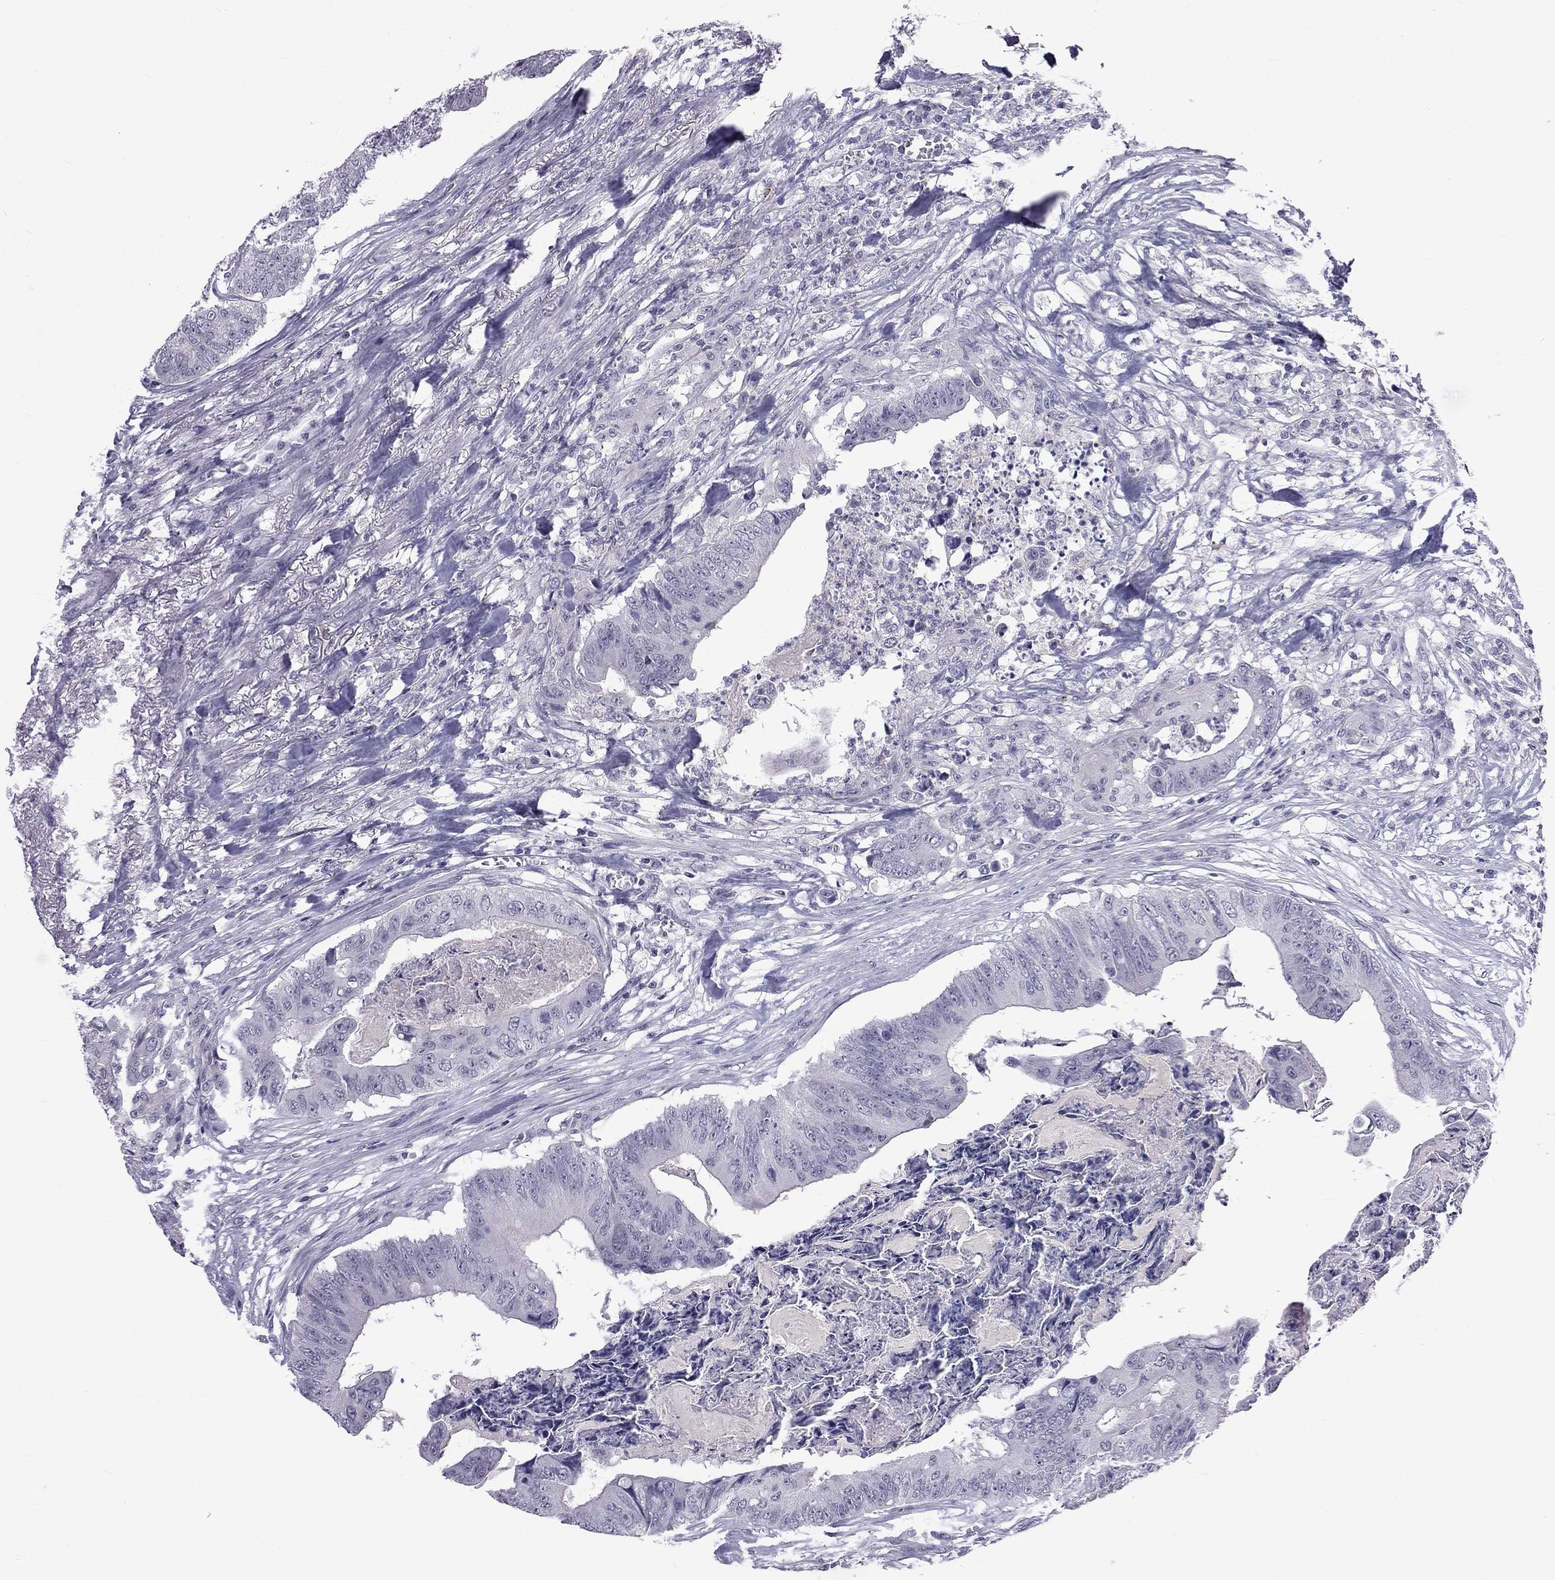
{"staining": {"intensity": "negative", "quantity": "none", "location": "none"}, "tissue": "colorectal cancer", "cell_type": "Tumor cells", "image_type": "cancer", "snomed": [{"axis": "morphology", "description": "Adenocarcinoma, NOS"}, {"axis": "topography", "description": "Colon"}], "caption": "Adenocarcinoma (colorectal) was stained to show a protein in brown. There is no significant positivity in tumor cells. (Brightfield microscopy of DAB (3,3'-diaminobenzidine) immunohistochemistry at high magnification).", "gene": "RTL9", "patient": {"sex": "male", "age": 84}}